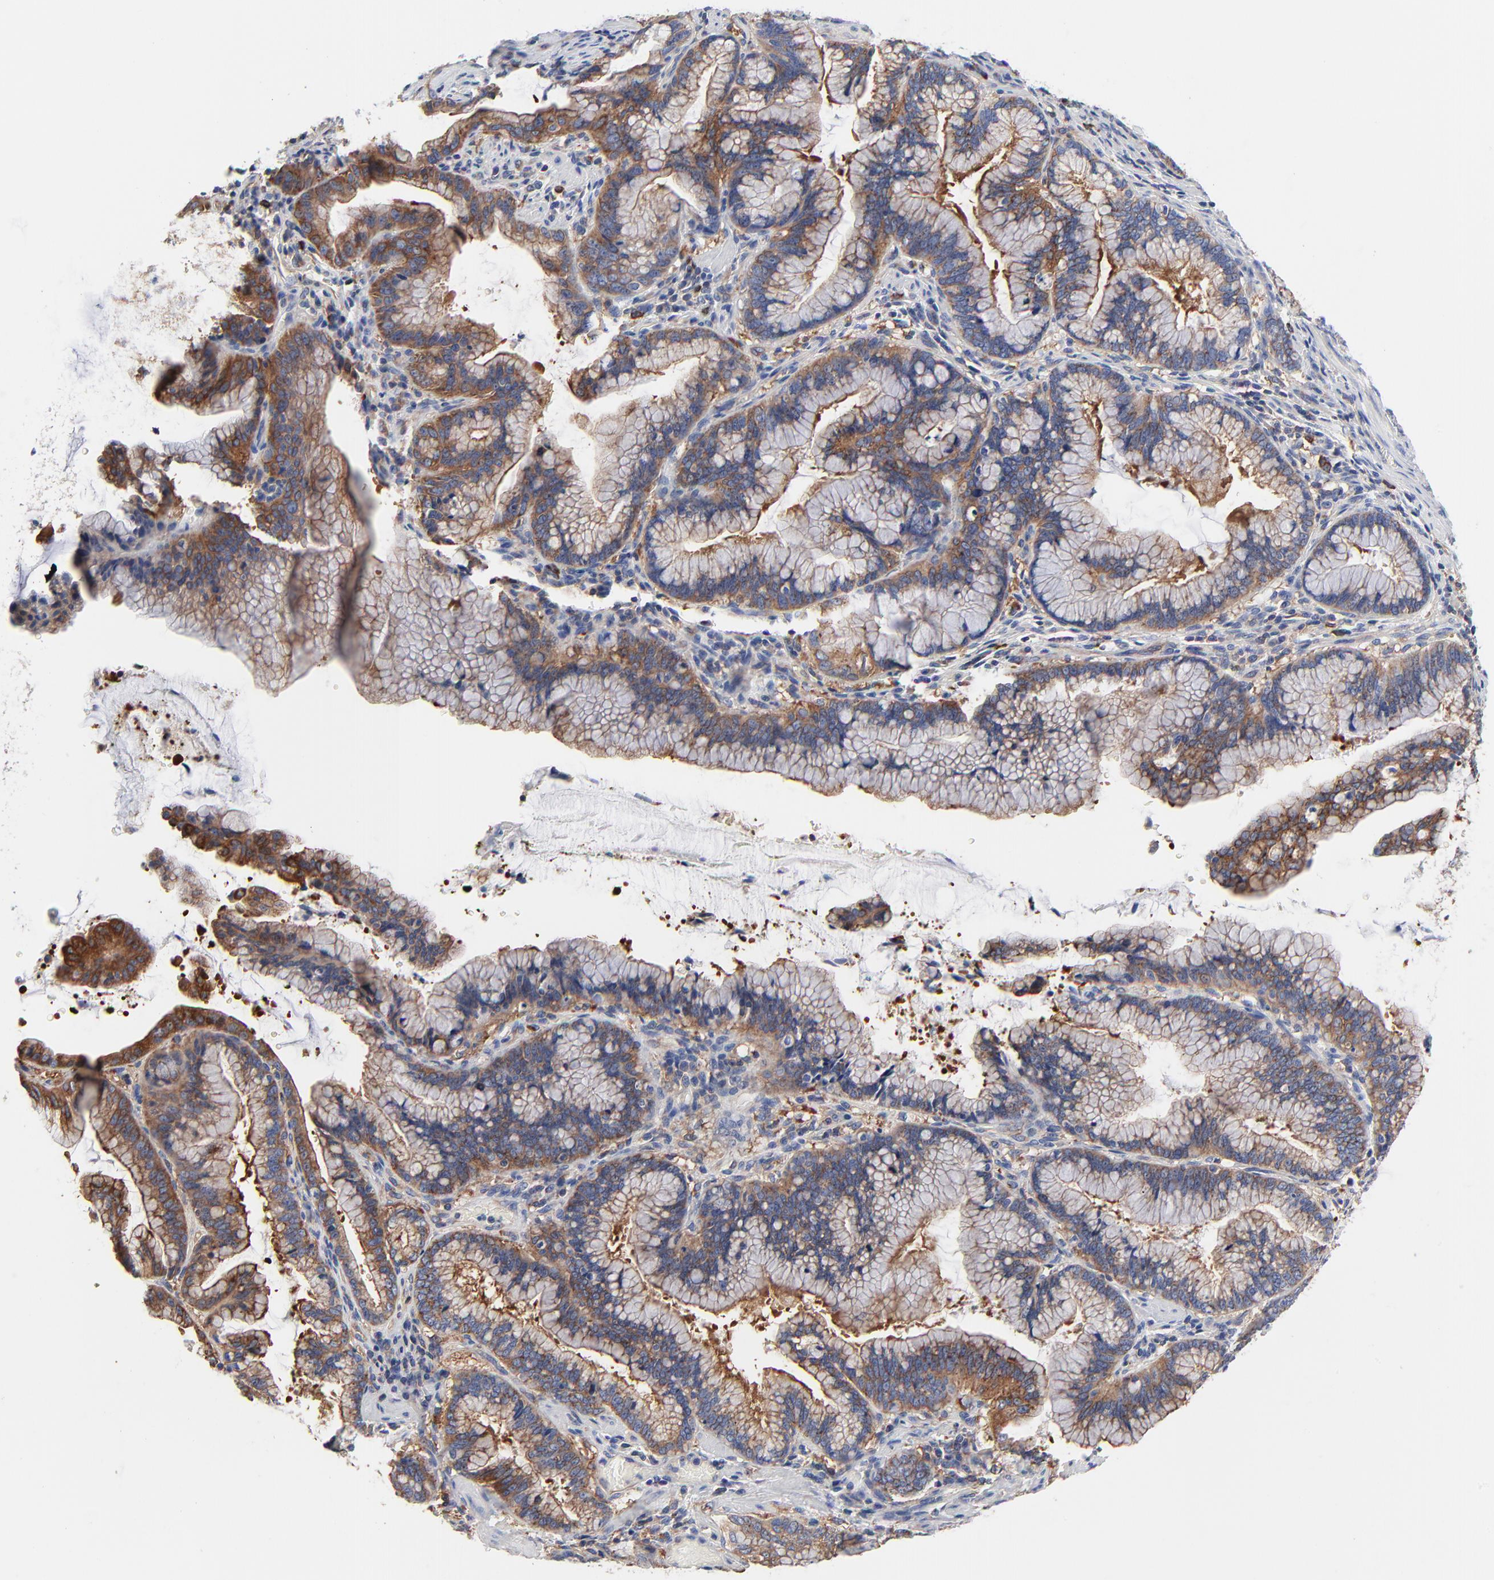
{"staining": {"intensity": "strong", "quantity": ">75%", "location": "cytoplasmic/membranous"}, "tissue": "pancreatic cancer", "cell_type": "Tumor cells", "image_type": "cancer", "snomed": [{"axis": "morphology", "description": "Adenocarcinoma, NOS"}, {"axis": "topography", "description": "Pancreas"}], "caption": "A brown stain labels strong cytoplasmic/membranous positivity of a protein in adenocarcinoma (pancreatic) tumor cells. The protein is shown in brown color, while the nuclei are stained blue.", "gene": "CD2AP", "patient": {"sex": "female", "age": 64}}